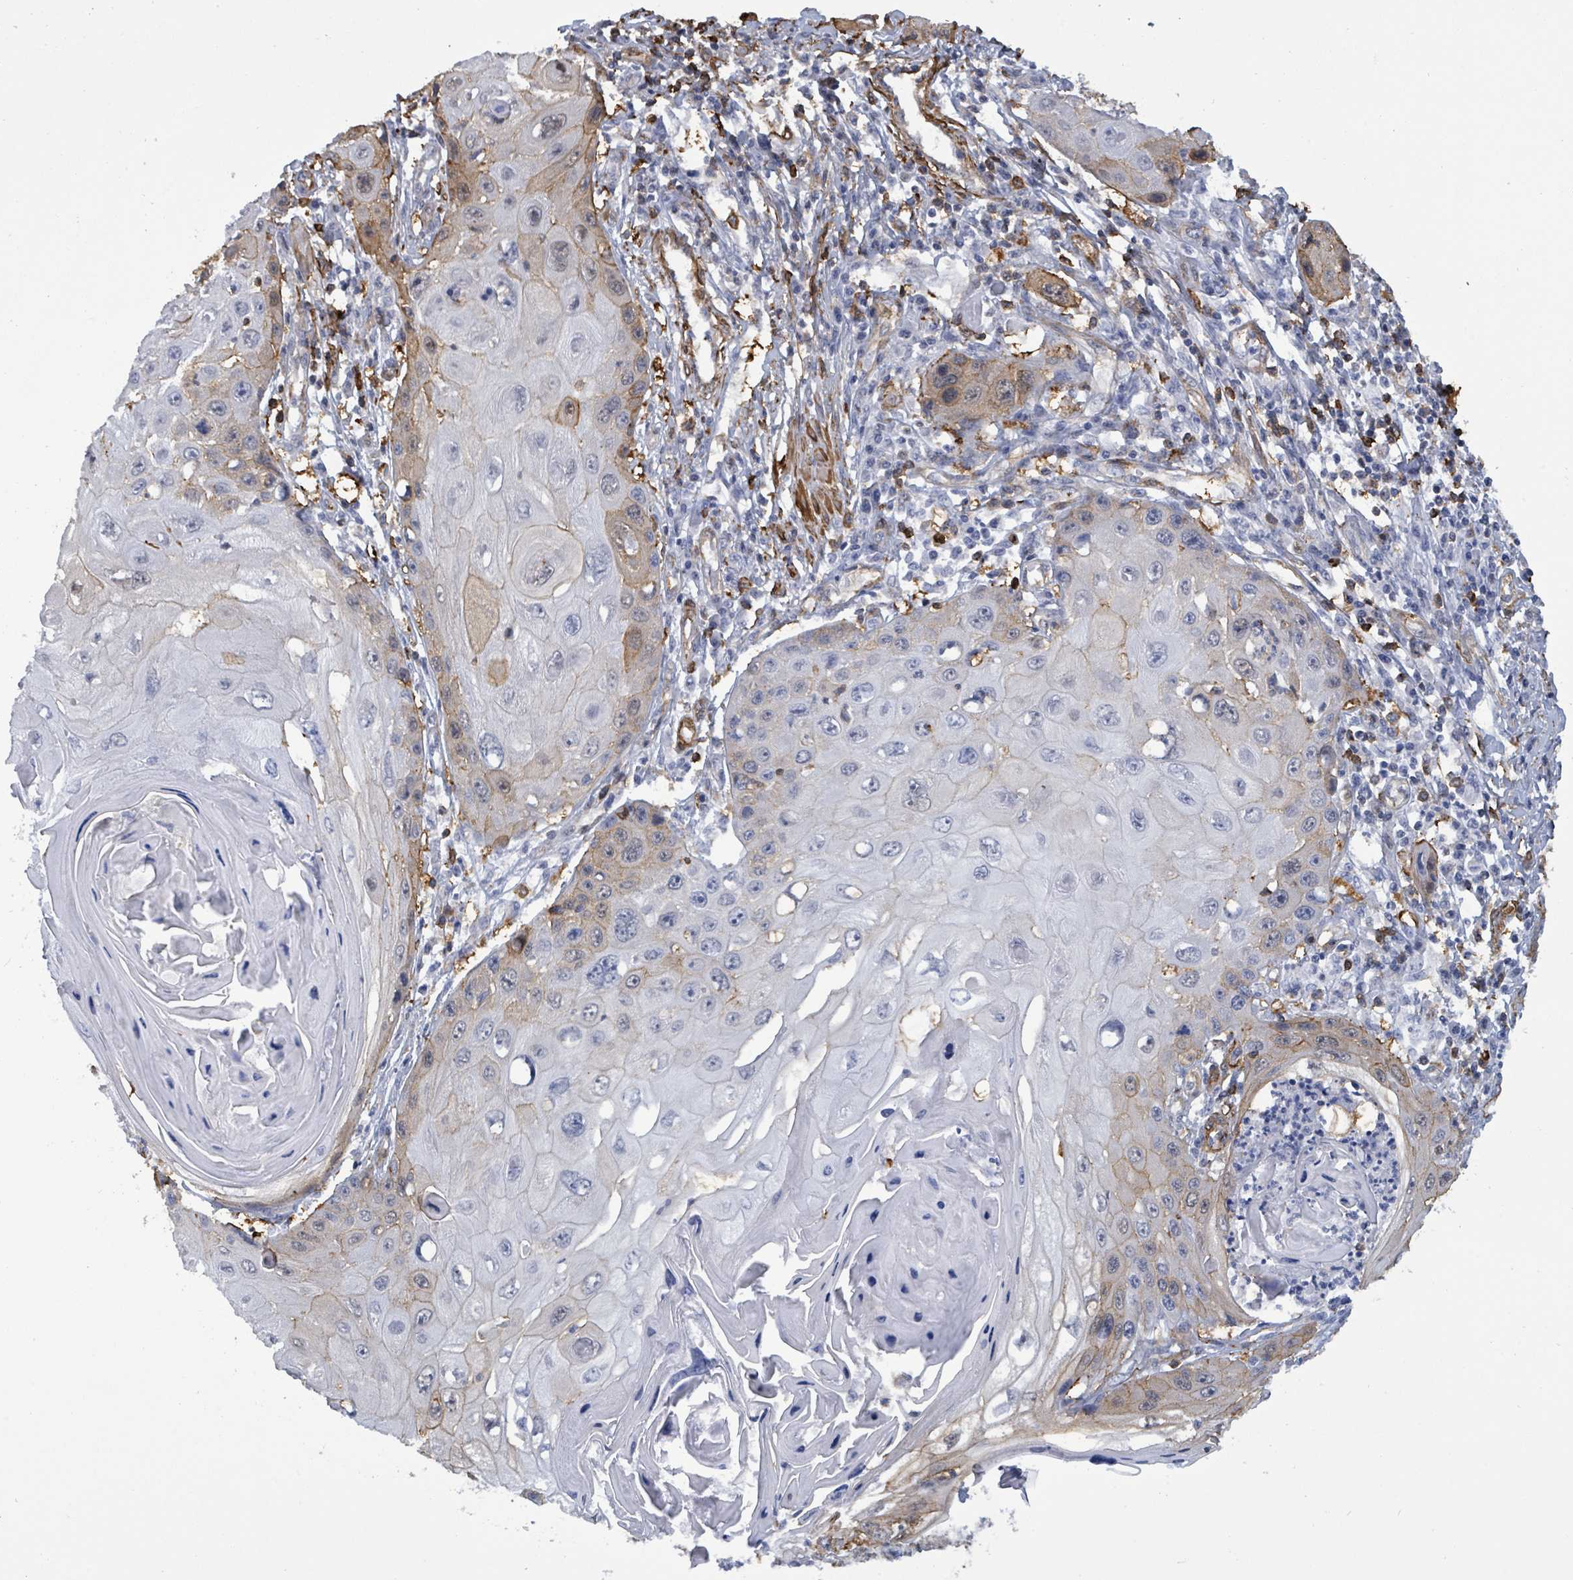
{"staining": {"intensity": "moderate", "quantity": "<25%", "location": "cytoplasmic/membranous"}, "tissue": "skin cancer", "cell_type": "Tumor cells", "image_type": "cancer", "snomed": [{"axis": "morphology", "description": "Squamous cell carcinoma, NOS"}, {"axis": "topography", "description": "Skin"}, {"axis": "topography", "description": "Vulva"}], "caption": "Protein staining of skin squamous cell carcinoma tissue displays moderate cytoplasmic/membranous positivity in approximately <25% of tumor cells. The protein of interest is stained brown, and the nuclei are stained in blue (DAB (3,3'-diaminobenzidine) IHC with brightfield microscopy, high magnification).", "gene": "PRKRIP1", "patient": {"sex": "female", "age": 44}}